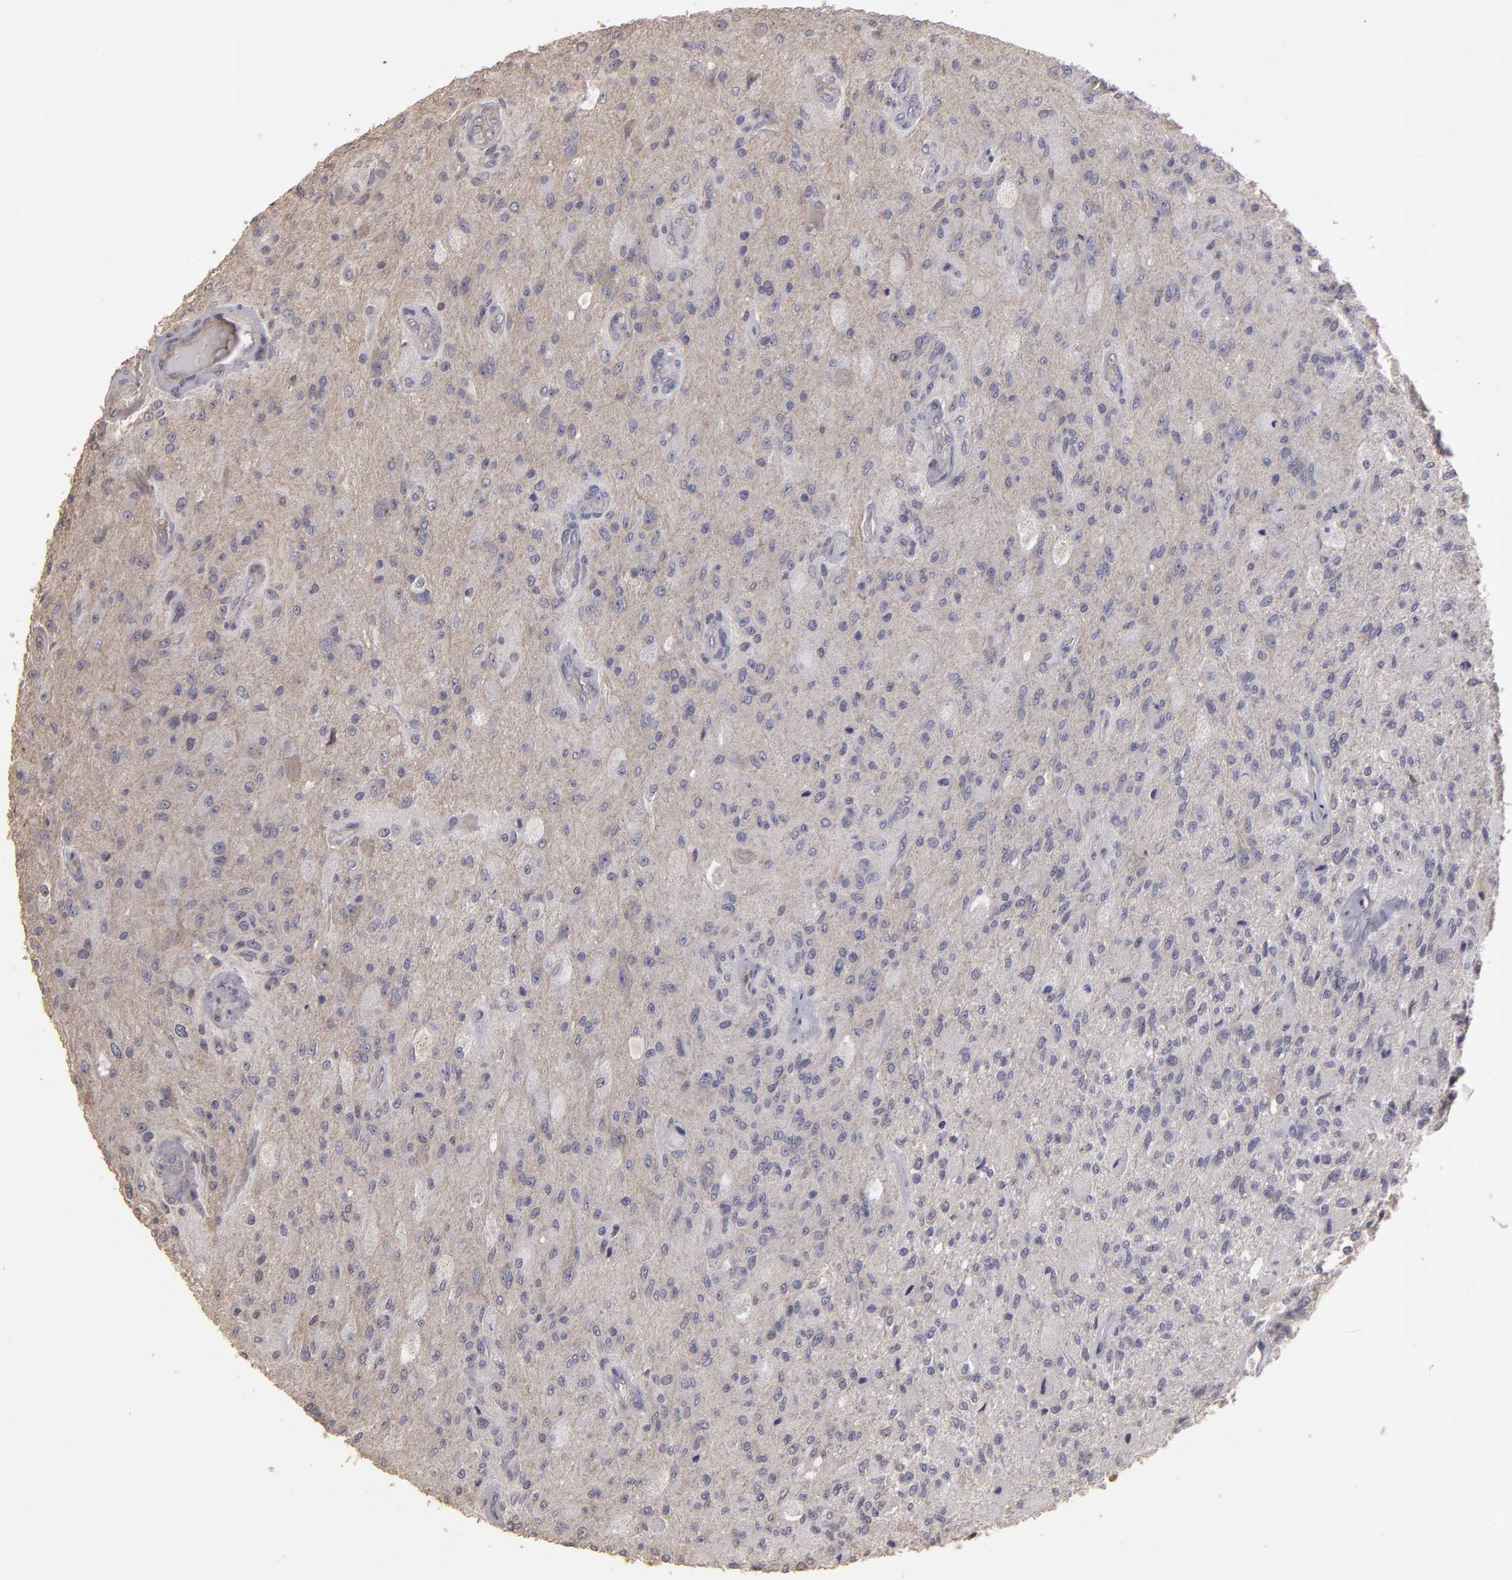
{"staining": {"intensity": "negative", "quantity": "none", "location": "none"}, "tissue": "glioma", "cell_type": "Tumor cells", "image_type": "cancer", "snomed": [{"axis": "morphology", "description": "Normal tissue, NOS"}, {"axis": "morphology", "description": "Glioma, malignant, High grade"}, {"axis": "topography", "description": "Cerebral cortex"}], "caption": "A high-resolution photomicrograph shows immunohistochemistry staining of glioma, which demonstrates no significant positivity in tumor cells. Brightfield microscopy of IHC stained with DAB (brown) and hematoxylin (blue), captured at high magnification.", "gene": "CD55", "patient": {"sex": "male", "age": 77}}